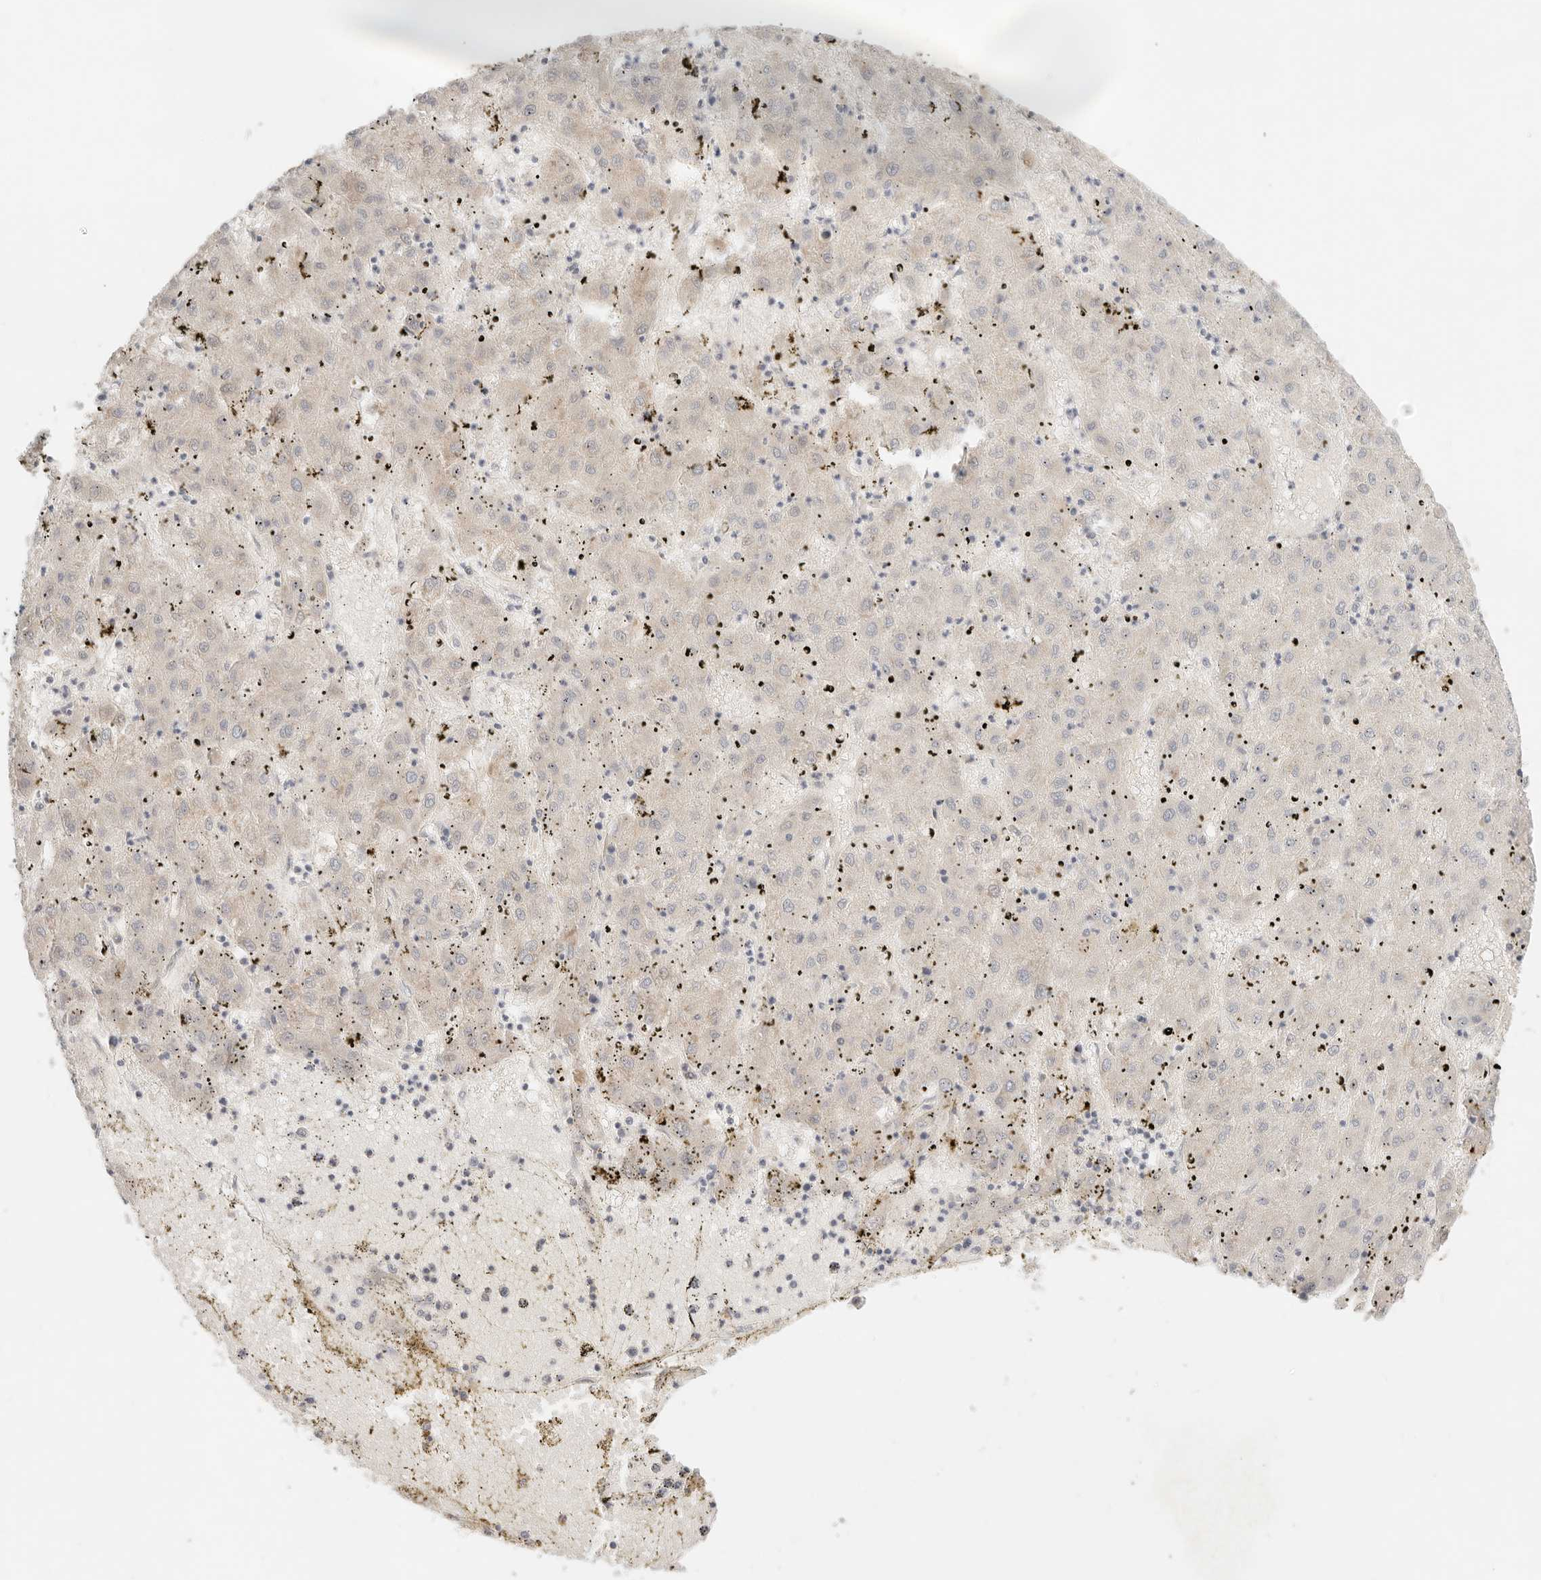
{"staining": {"intensity": "negative", "quantity": "none", "location": "none"}, "tissue": "liver cancer", "cell_type": "Tumor cells", "image_type": "cancer", "snomed": [{"axis": "morphology", "description": "Carcinoma, Hepatocellular, NOS"}, {"axis": "topography", "description": "Liver"}], "caption": "A high-resolution photomicrograph shows immunohistochemistry staining of liver cancer, which exhibits no significant staining in tumor cells. (DAB IHC, high magnification).", "gene": "SPHK1", "patient": {"sex": "male", "age": 72}}